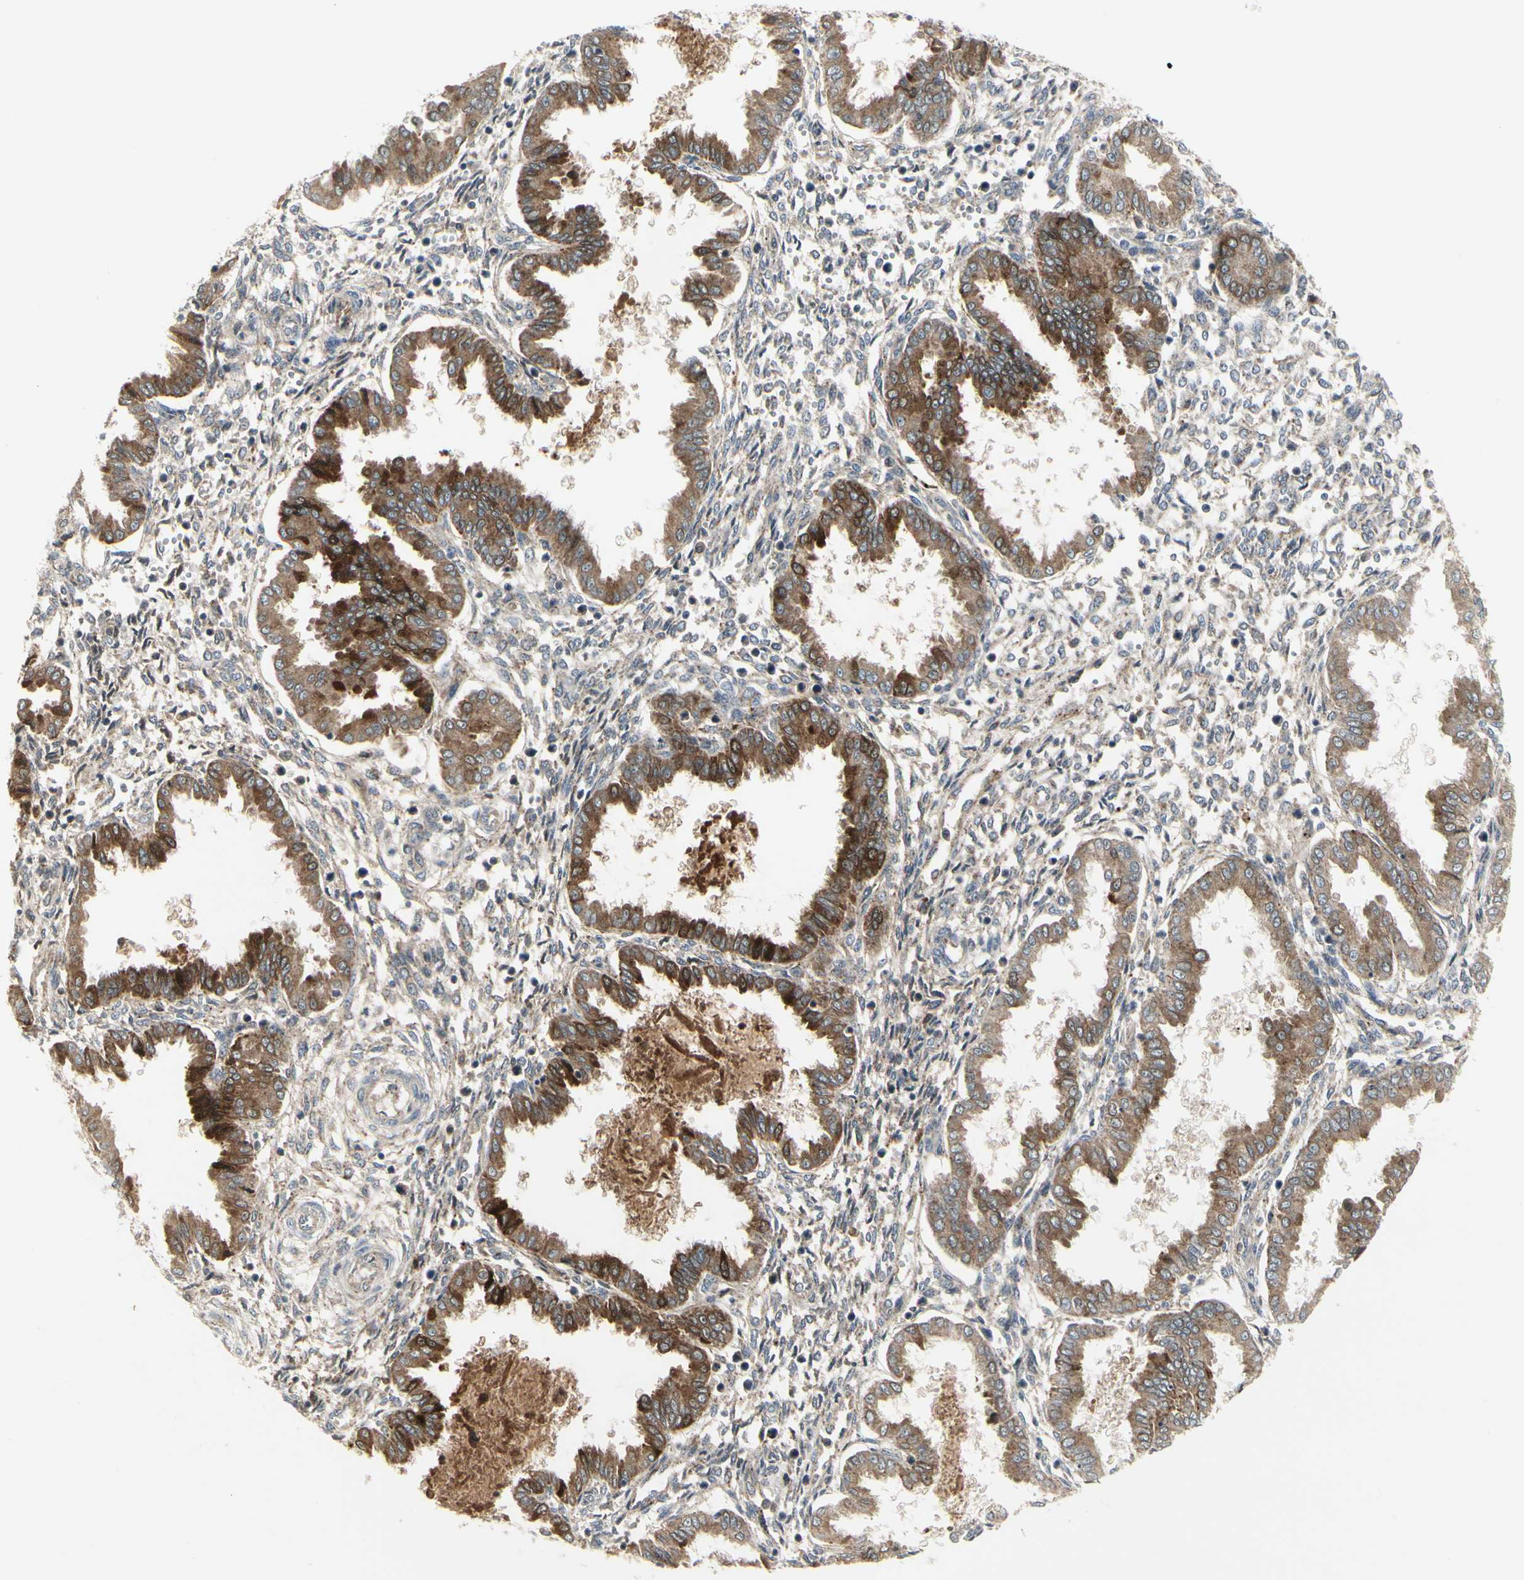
{"staining": {"intensity": "negative", "quantity": "none", "location": "none"}, "tissue": "endometrium", "cell_type": "Cells in endometrial stroma", "image_type": "normal", "snomed": [{"axis": "morphology", "description": "Normal tissue, NOS"}, {"axis": "topography", "description": "Endometrium"}], "caption": "Immunohistochemical staining of normal endometrium shows no significant expression in cells in endometrial stroma. (Brightfield microscopy of DAB (3,3'-diaminobenzidine) immunohistochemistry at high magnification).", "gene": "GRN", "patient": {"sex": "female", "age": 33}}